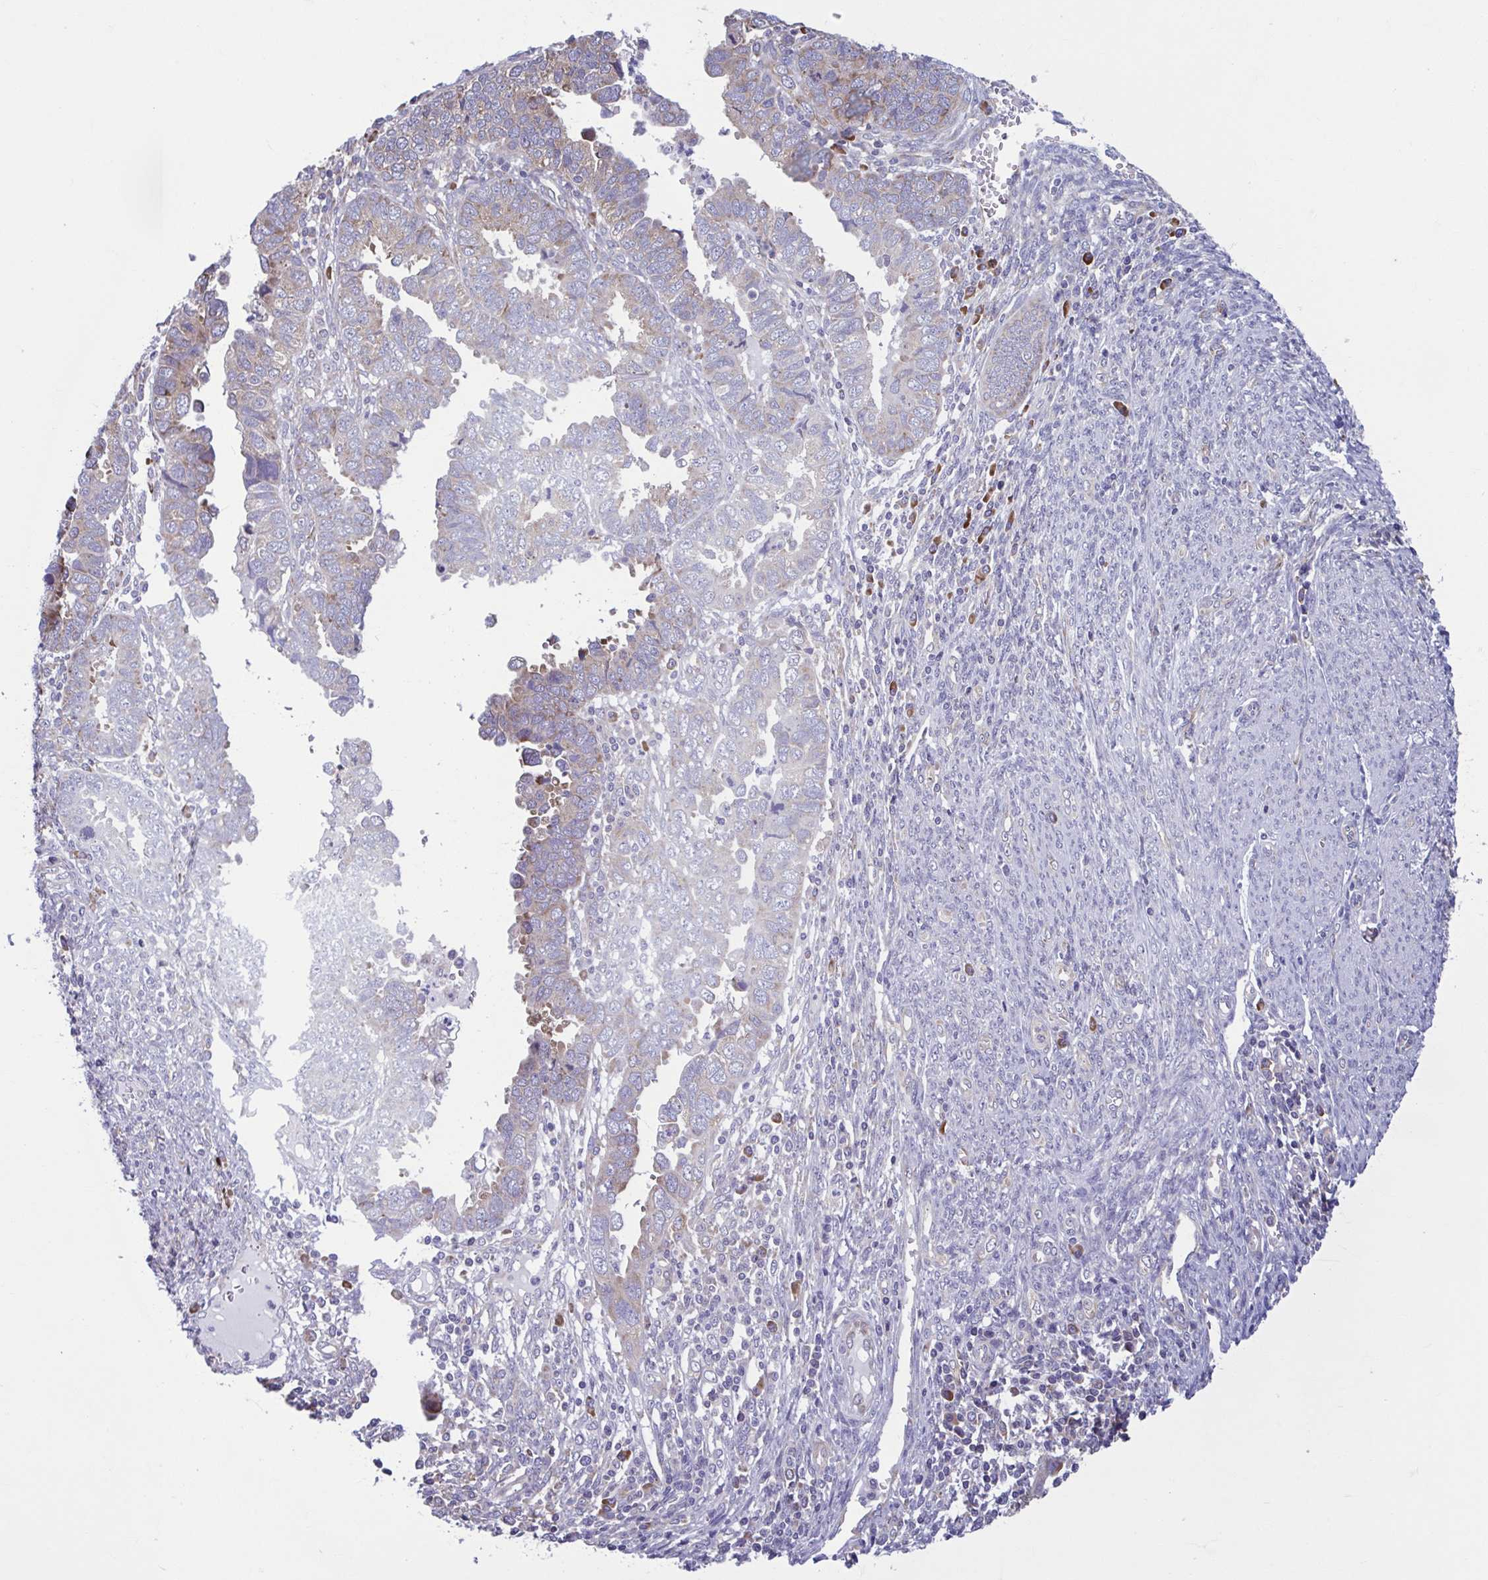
{"staining": {"intensity": "moderate", "quantity": "25%-75%", "location": "cytoplasmic/membranous"}, "tissue": "endometrial cancer", "cell_type": "Tumor cells", "image_type": "cancer", "snomed": [{"axis": "morphology", "description": "Adenocarcinoma, NOS"}, {"axis": "topography", "description": "Endometrium"}], "caption": "Protein expression analysis of endometrial cancer demonstrates moderate cytoplasmic/membranous staining in about 25%-75% of tumor cells. (DAB IHC with brightfield microscopy, high magnification).", "gene": "RPS16", "patient": {"sex": "female", "age": 79}}